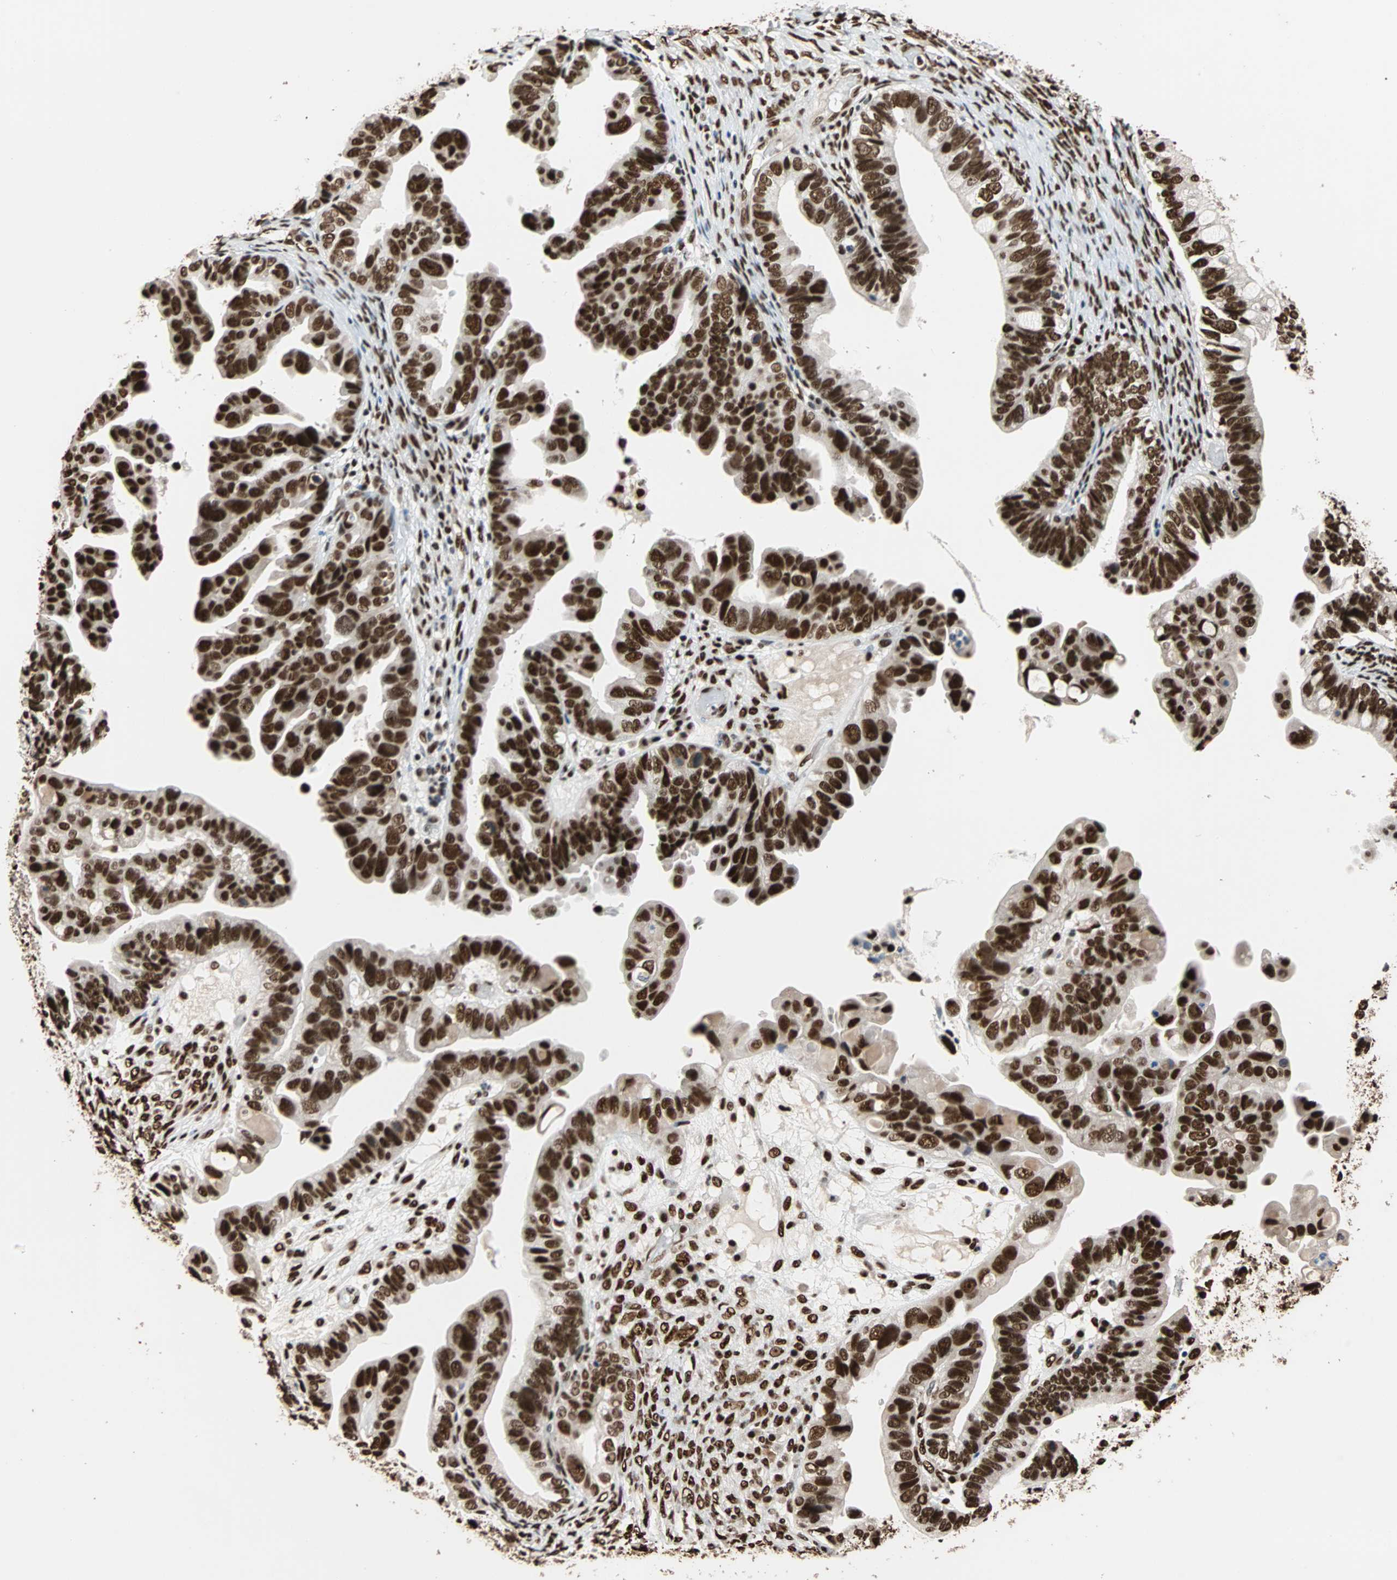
{"staining": {"intensity": "strong", "quantity": ">75%", "location": "nuclear"}, "tissue": "ovarian cancer", "cell_type": "Tumor cells", "image_type": "cancer", "snomed": [{"axis": "morphology", "description": "Cystadenocarcinoma, serous, NOS"}, {"axis": "topography", "description": "Ovary"}], "caption": "Serous cystadenocarcinoma (ovarian) stained with a protein marker reveals strong staining in tumor cells.", "gene": "ILF2", "patient": {"sex": "female", "age": 56}}